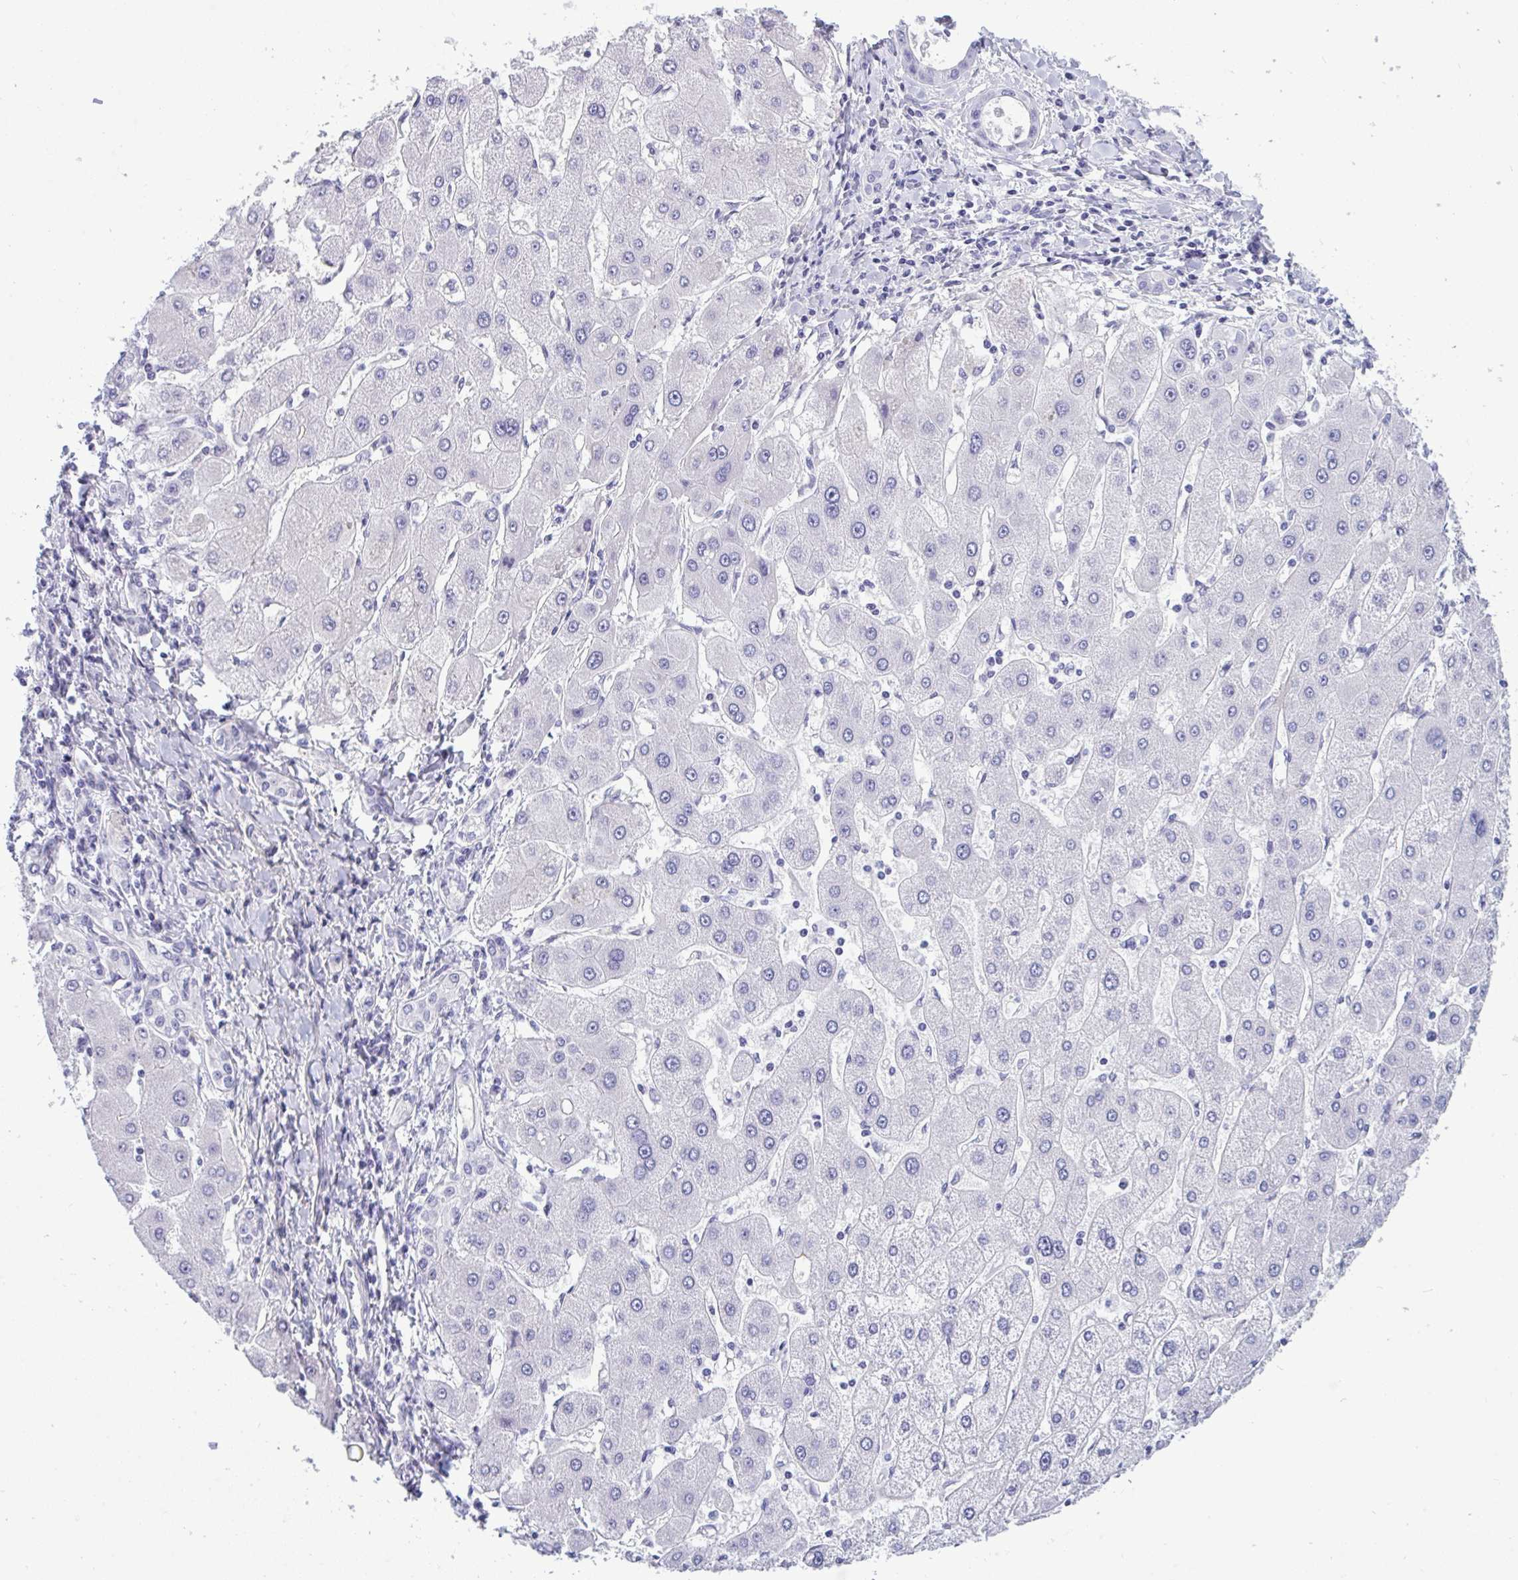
{"staining": {"intensity": "negative", "quantity": "none", "location": "none"}, "tissue": "liver cancer", "cell_type": "Tumor cells", "image_type": "cancer", "snomed": [{"axis": "morphology", "description": "Cholangiocarcinoma"}, {"axis": "topography", "description": "Liver"}], "caption": "This is an immunohistochemistry (IHC) photomicrograph of liver cholangiocarcinoma. There is no staining in tumor cells.", "gene": "MYH10", "patient": {"sex": "male", "age": 66}}